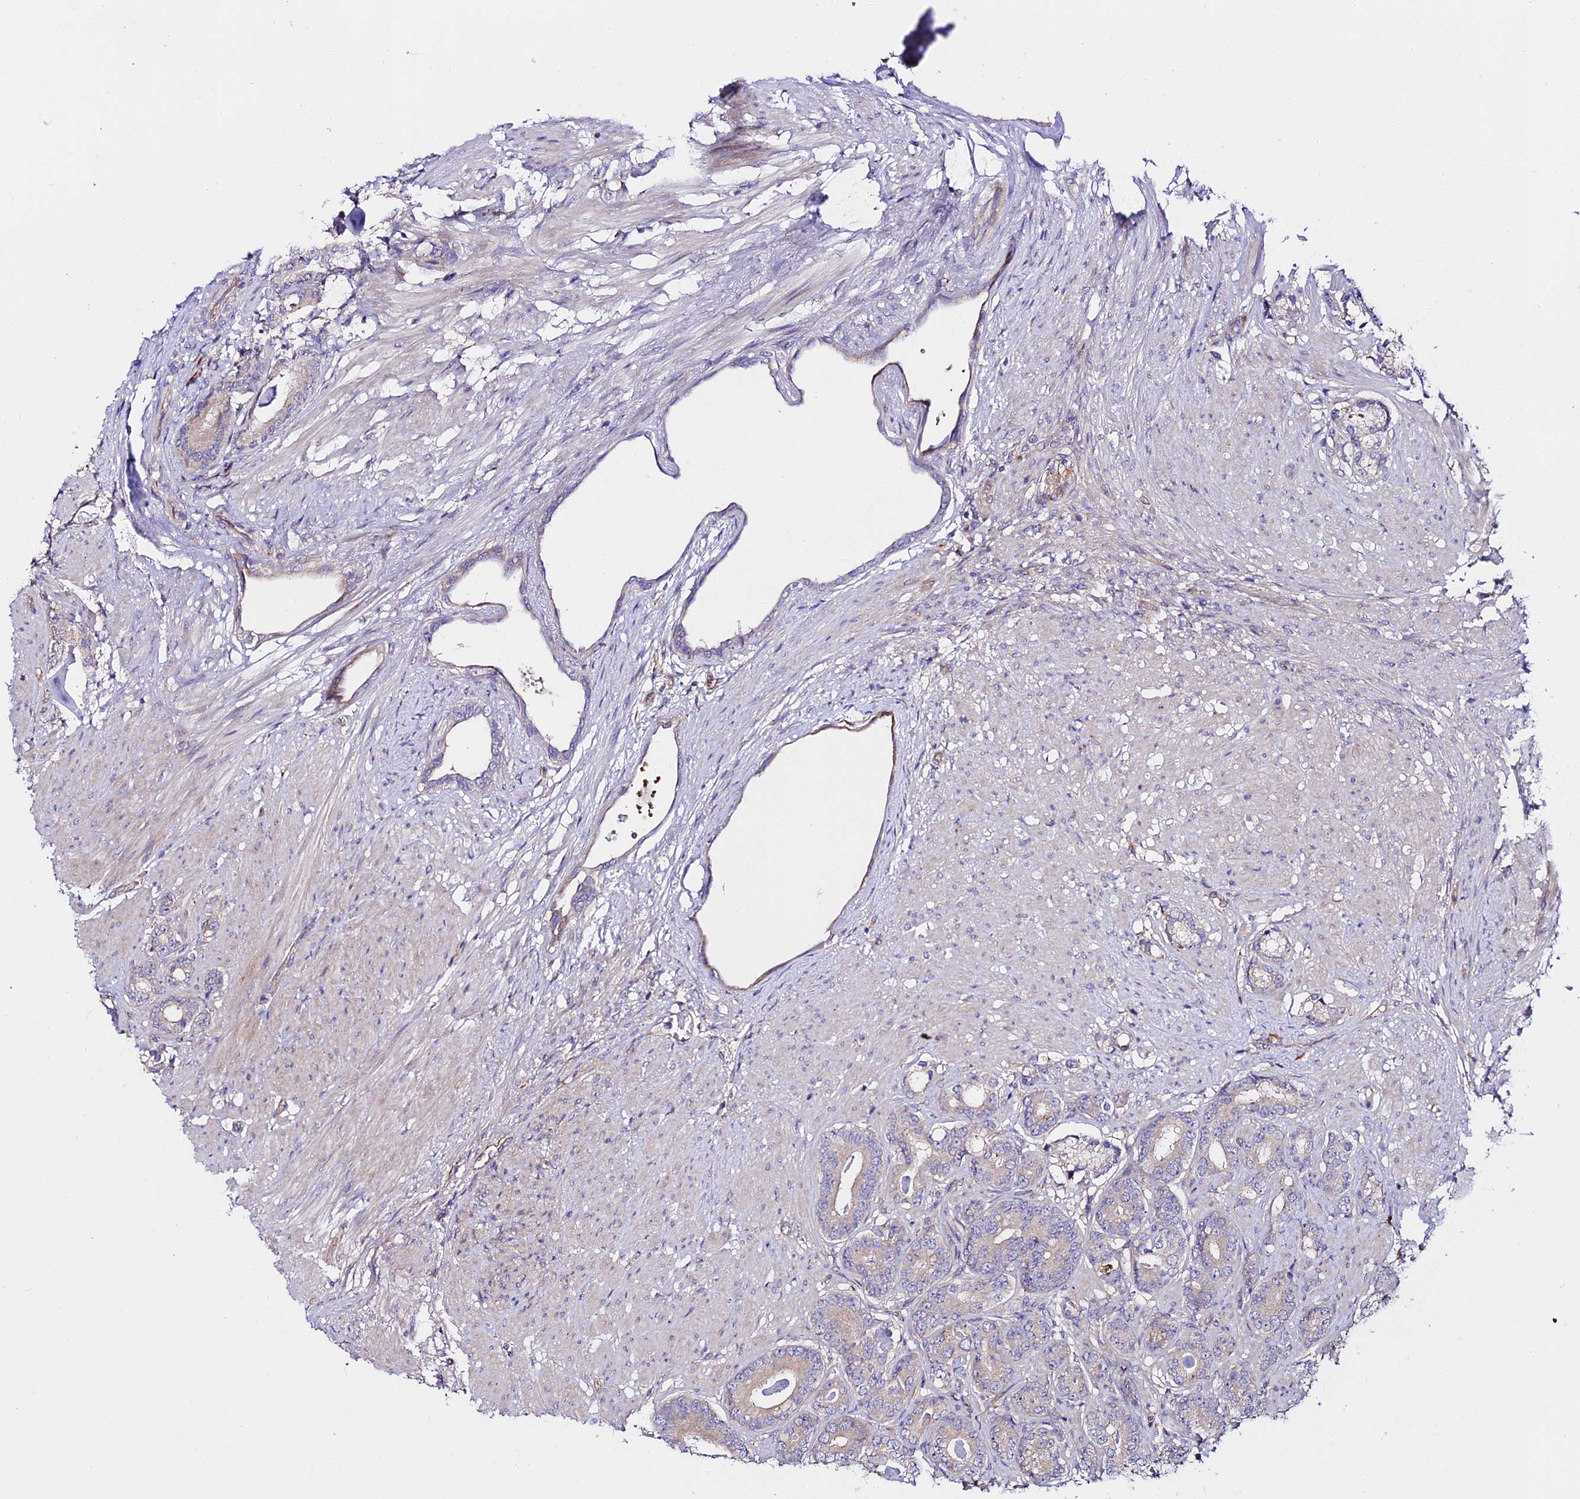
{"staining": {"intensity": "weak", "quantity": "25%-75%", "location": "cytoplasmic/membranous"}, "tissue": "prostate cancer", "cell_type": "Tumor cells", "image_type": "cancer", "snomed": [{"axis": "morphology", "description": "Adenocarcinoma, Low grade"}, {"axis": "topography", "description": "Prostate"}], "caption": "Immunohistochemical staining of low-grade adenocarcinoma (prostate) reveals low levels of weak cytoplasmic/membranous staining in about 25%-75% of tumor cells.", "gene": "VPS13C", "patient": {"sex": "male", "age": 71}}